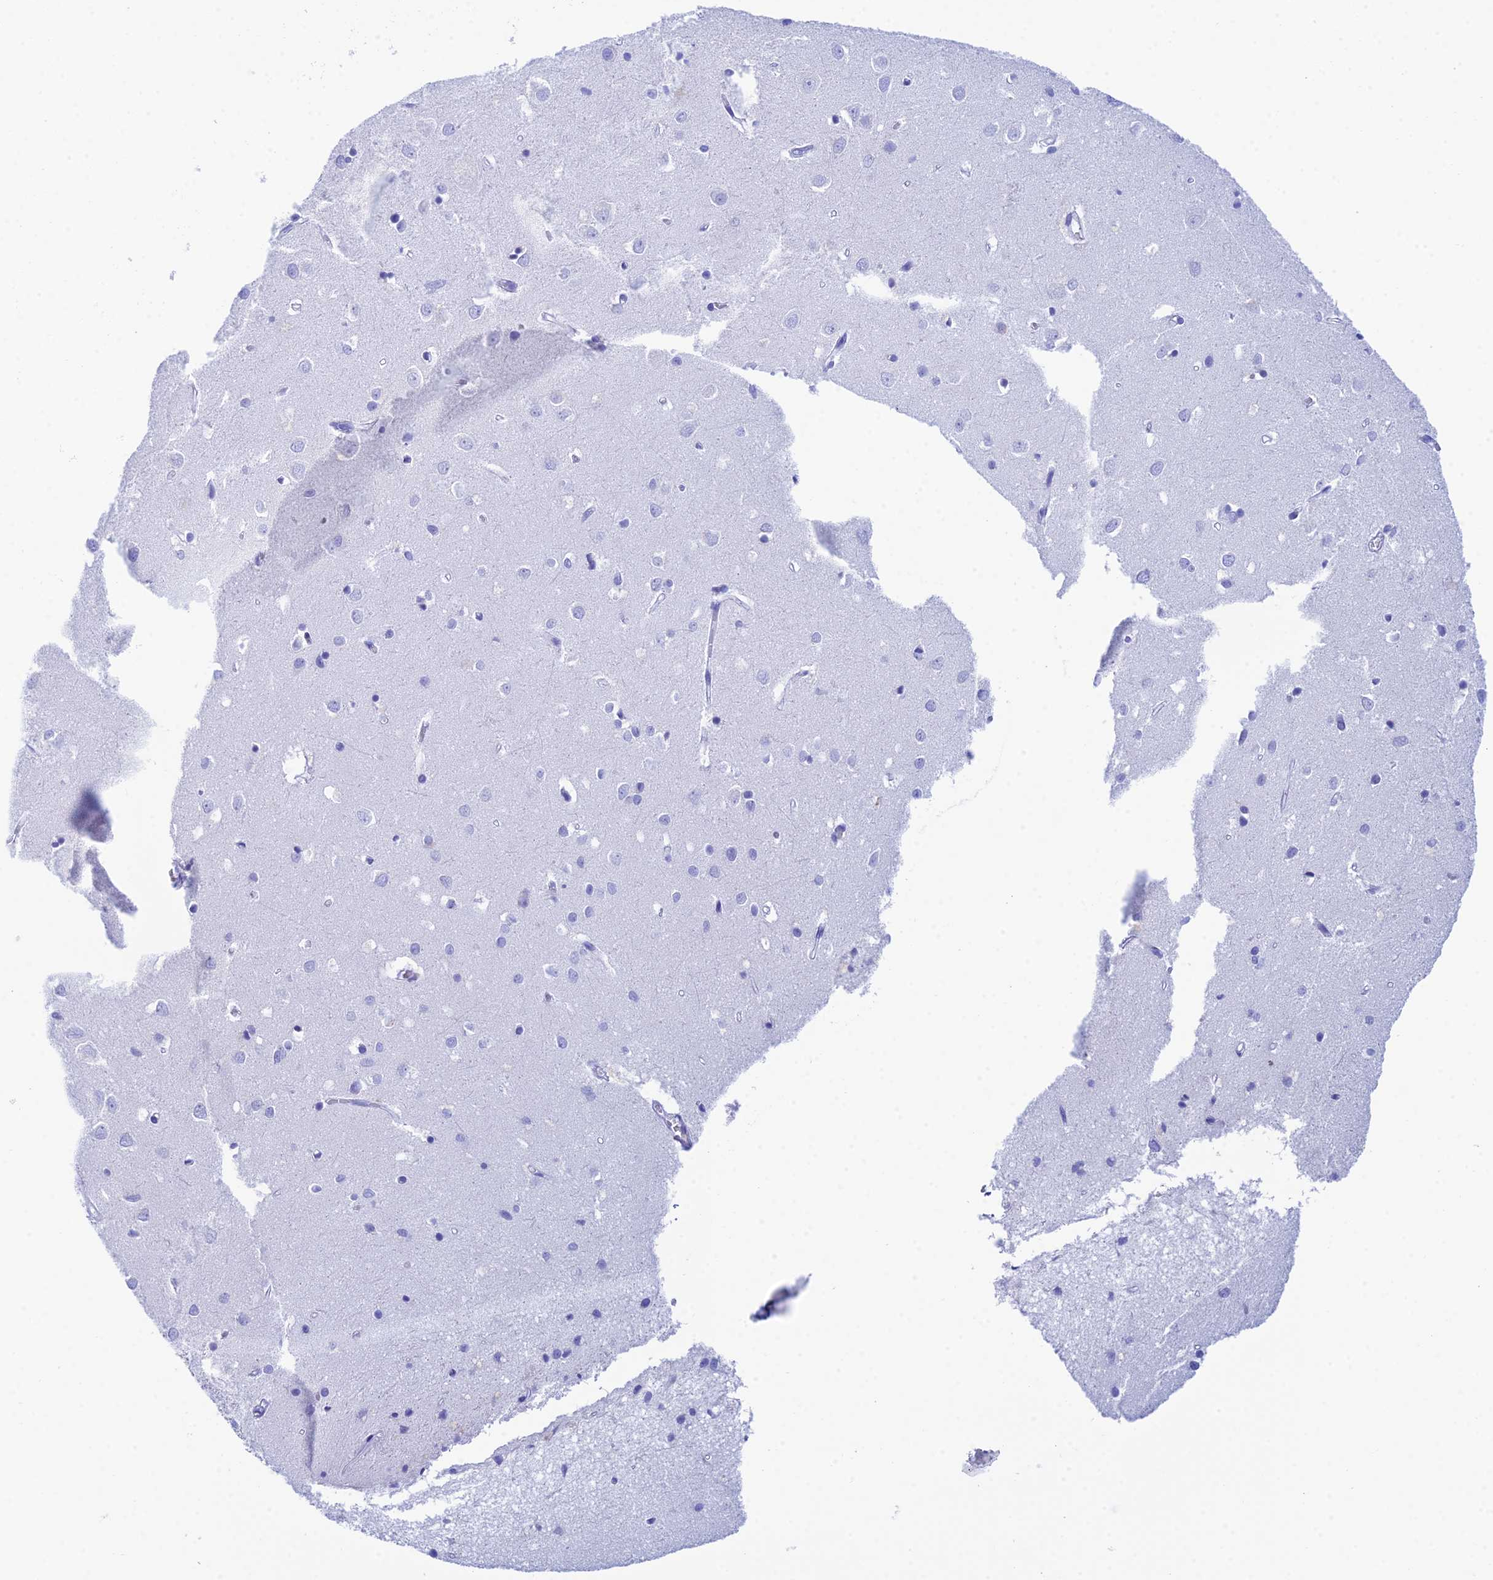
{"staining": {"intensity": "negative", "quantity": "none", "location": "none"}, "tissue": "cerebral cortex", "cell_type": "Endothelial cells", "image_type": "normal", "snomed": [{"axis": "morphology", "description": "Normal tissue, NOS"}, {"axis": "topography", "description": "Cerebral cortex"}], "caption": "IHC of benign human cerebral cortex exhibits no positivity in endothelial cells. The staining was performed using DAB to visualize the protein expression in brown, while the nuclei were stained in blue with hematoxylin (Magnification: 20x).", "gene": "REG1A", "patient": {"sex": "female", "age": 64}}